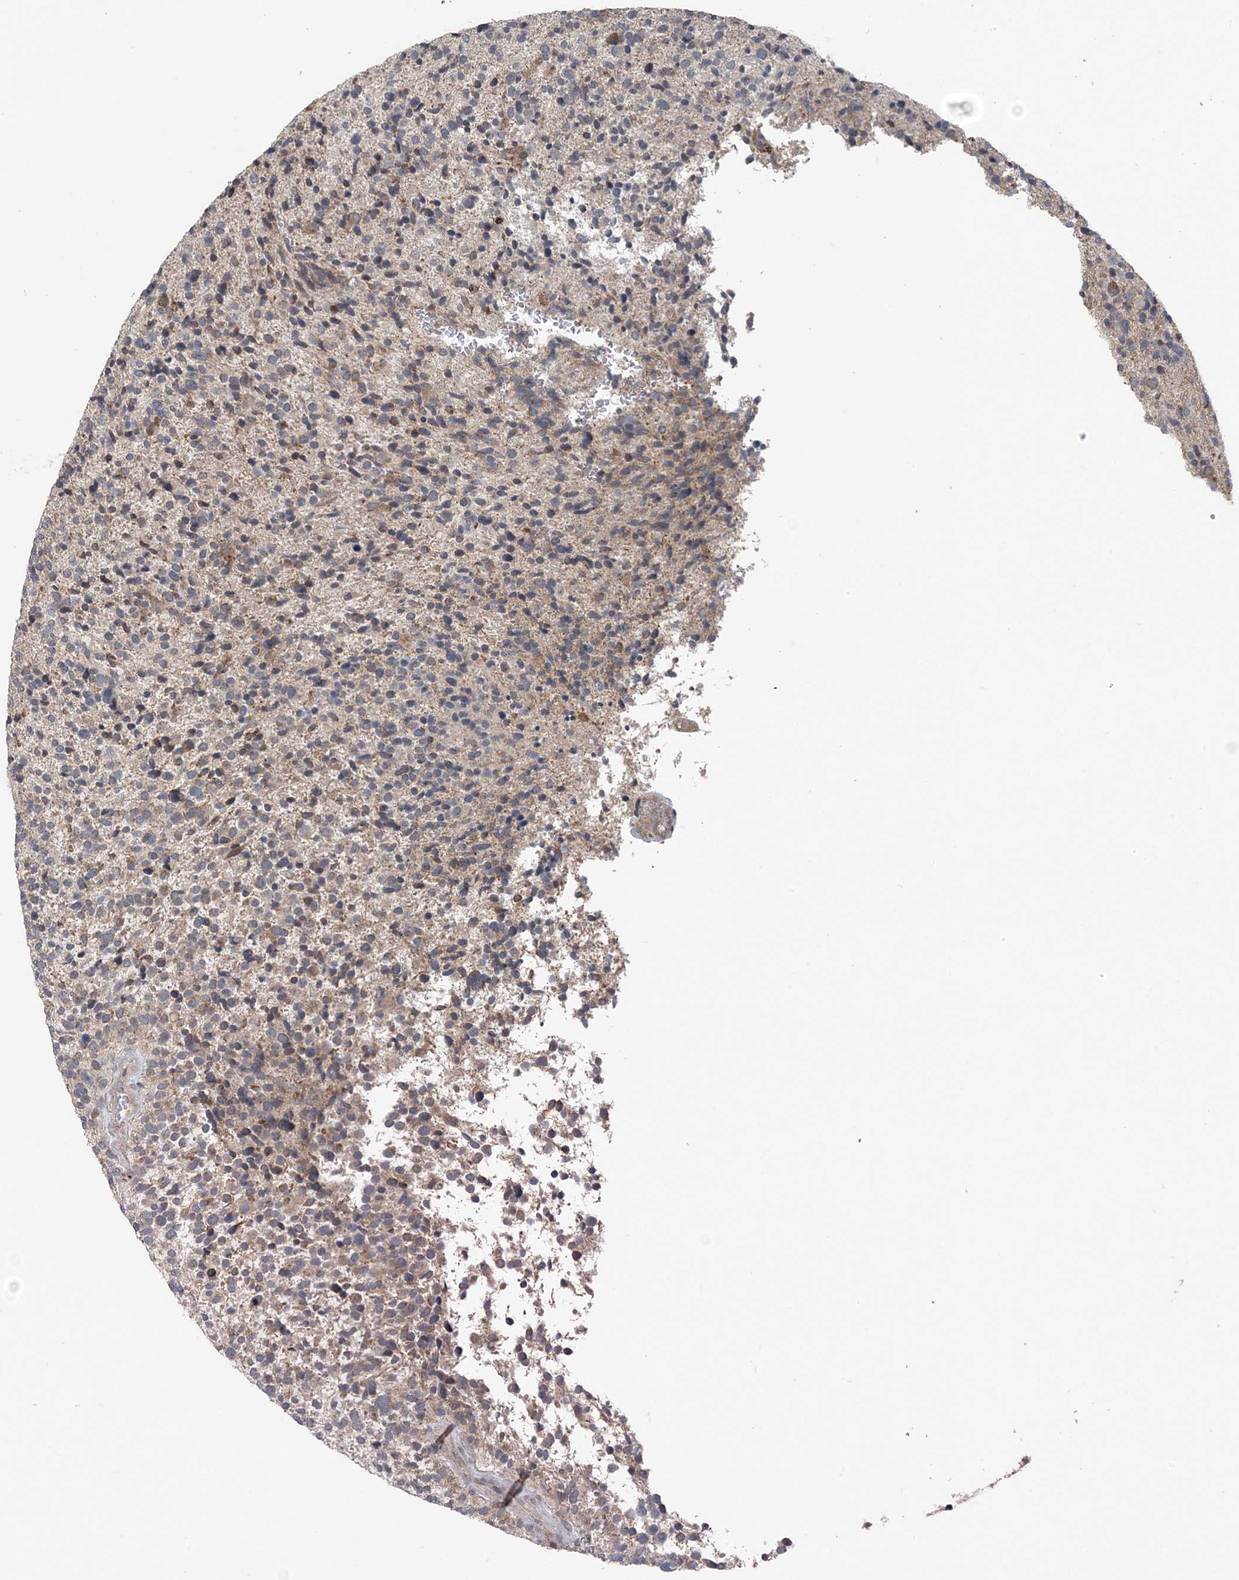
{"staining": {"intensity": "weak", "quantity": "<25%", "location": "cytoplasmic/membranous"}, "tissue": "glioma", "cell_type": "Tumor cells", "image_type": "cancer", "snomed": [{"axis": "morphology", "description": "Glioma, malignant, High grade"}, {"axis": "topography", "description": "Brain"}], "caption": "The IHC histopathology image has no significant staining in tumor cells of glioma tissue.", "gene": "MYO9B", "patient": {"sex": "male", "age": 72}}